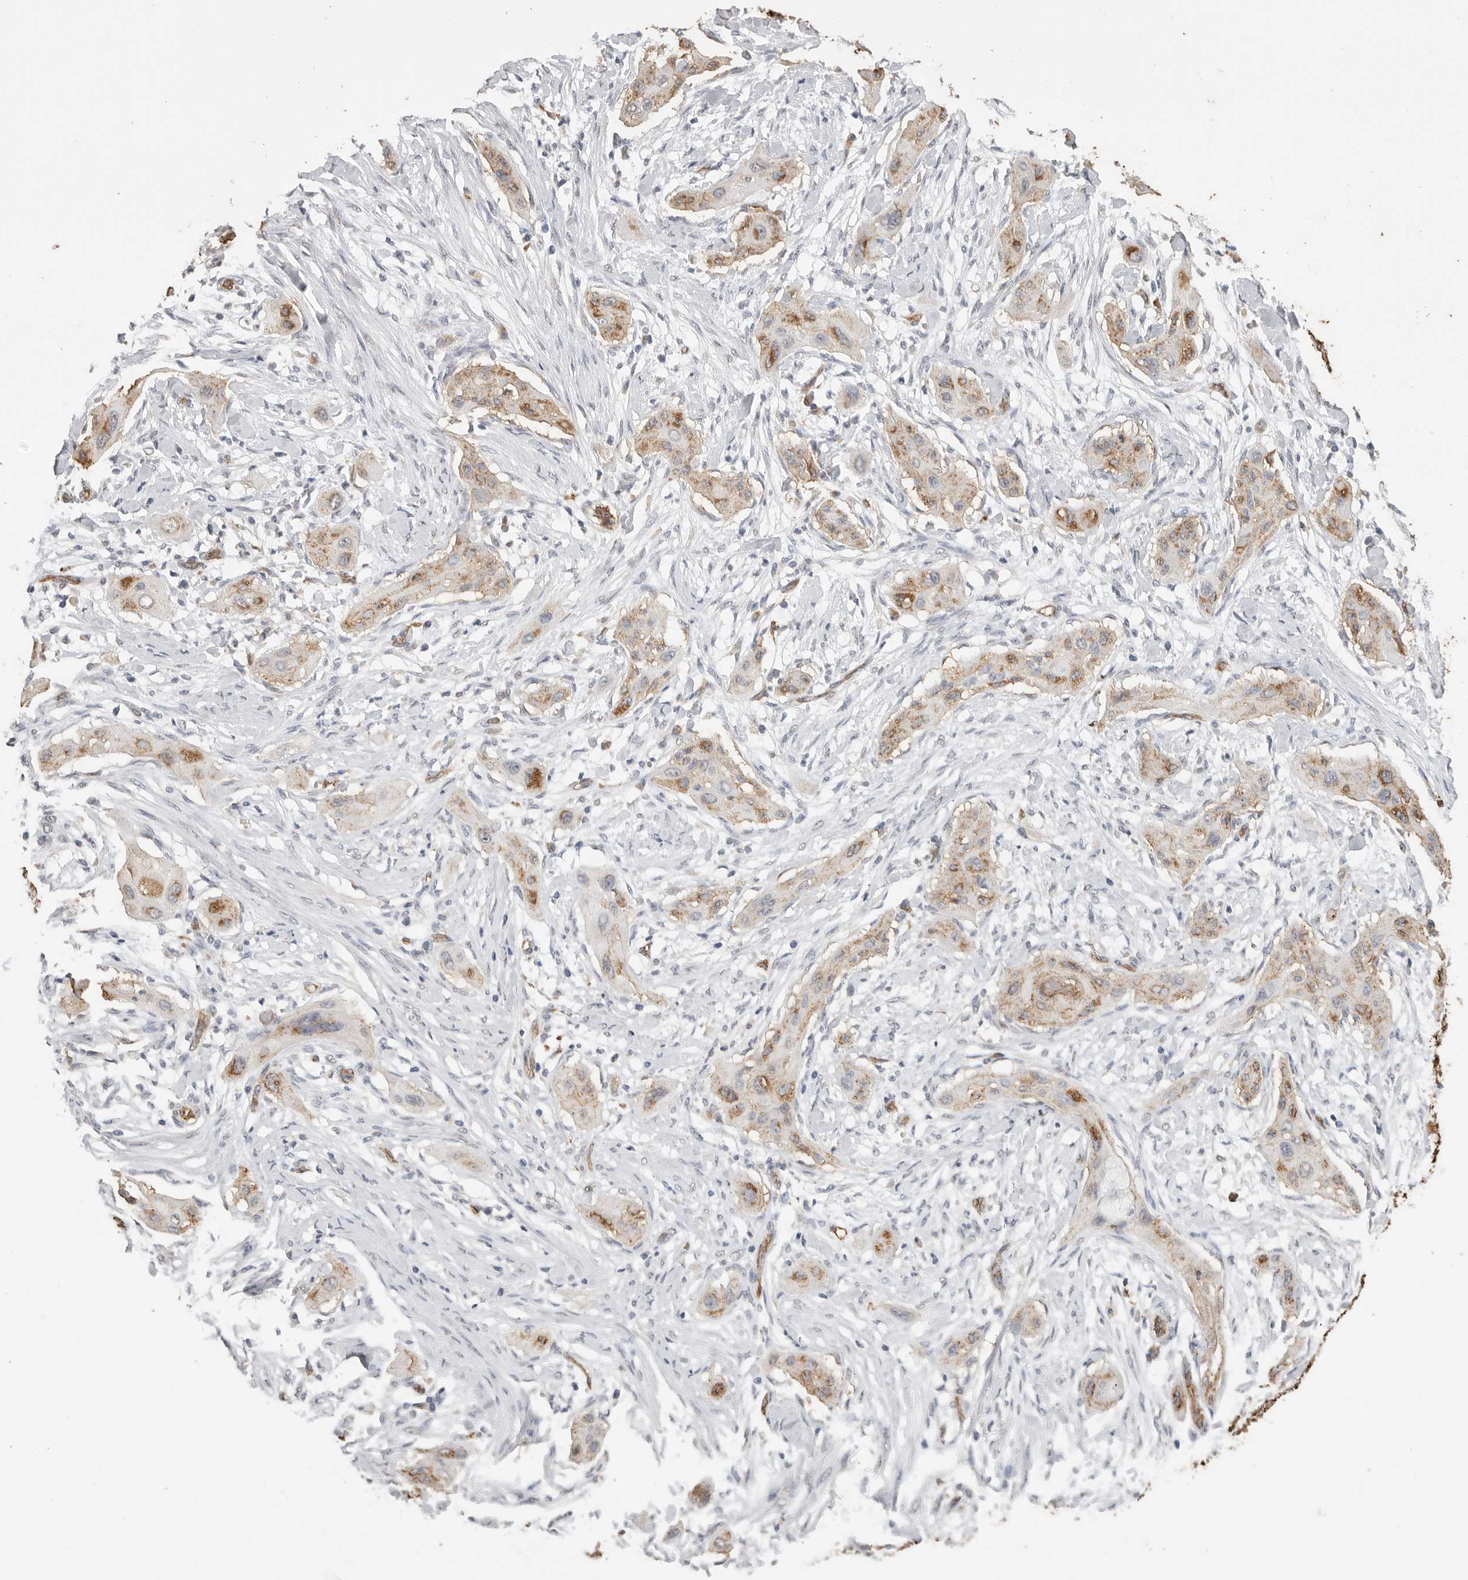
{"staining": {"intensity": "moderate", "quantity": "25%-75%", "location": "cytoplasmic/membranous"}, "tissue": "lung cancer", "cell_type": "Tumor cells", "image_type": "cancer", "snomed": [{"axis": "morphology", "description": "Squamous cell carcinoma, NOS"}, {"axis": "topography", "description": "Lung"}], "caption": "Protein expression analysis of human lung cancer (squamous cell carcinoma) reveals moderate cytoplasmic/membranous staining in about 25%-75% of tumor cells.", "gene": "IL27", "patient": {"sex": "female", "age": 47}}